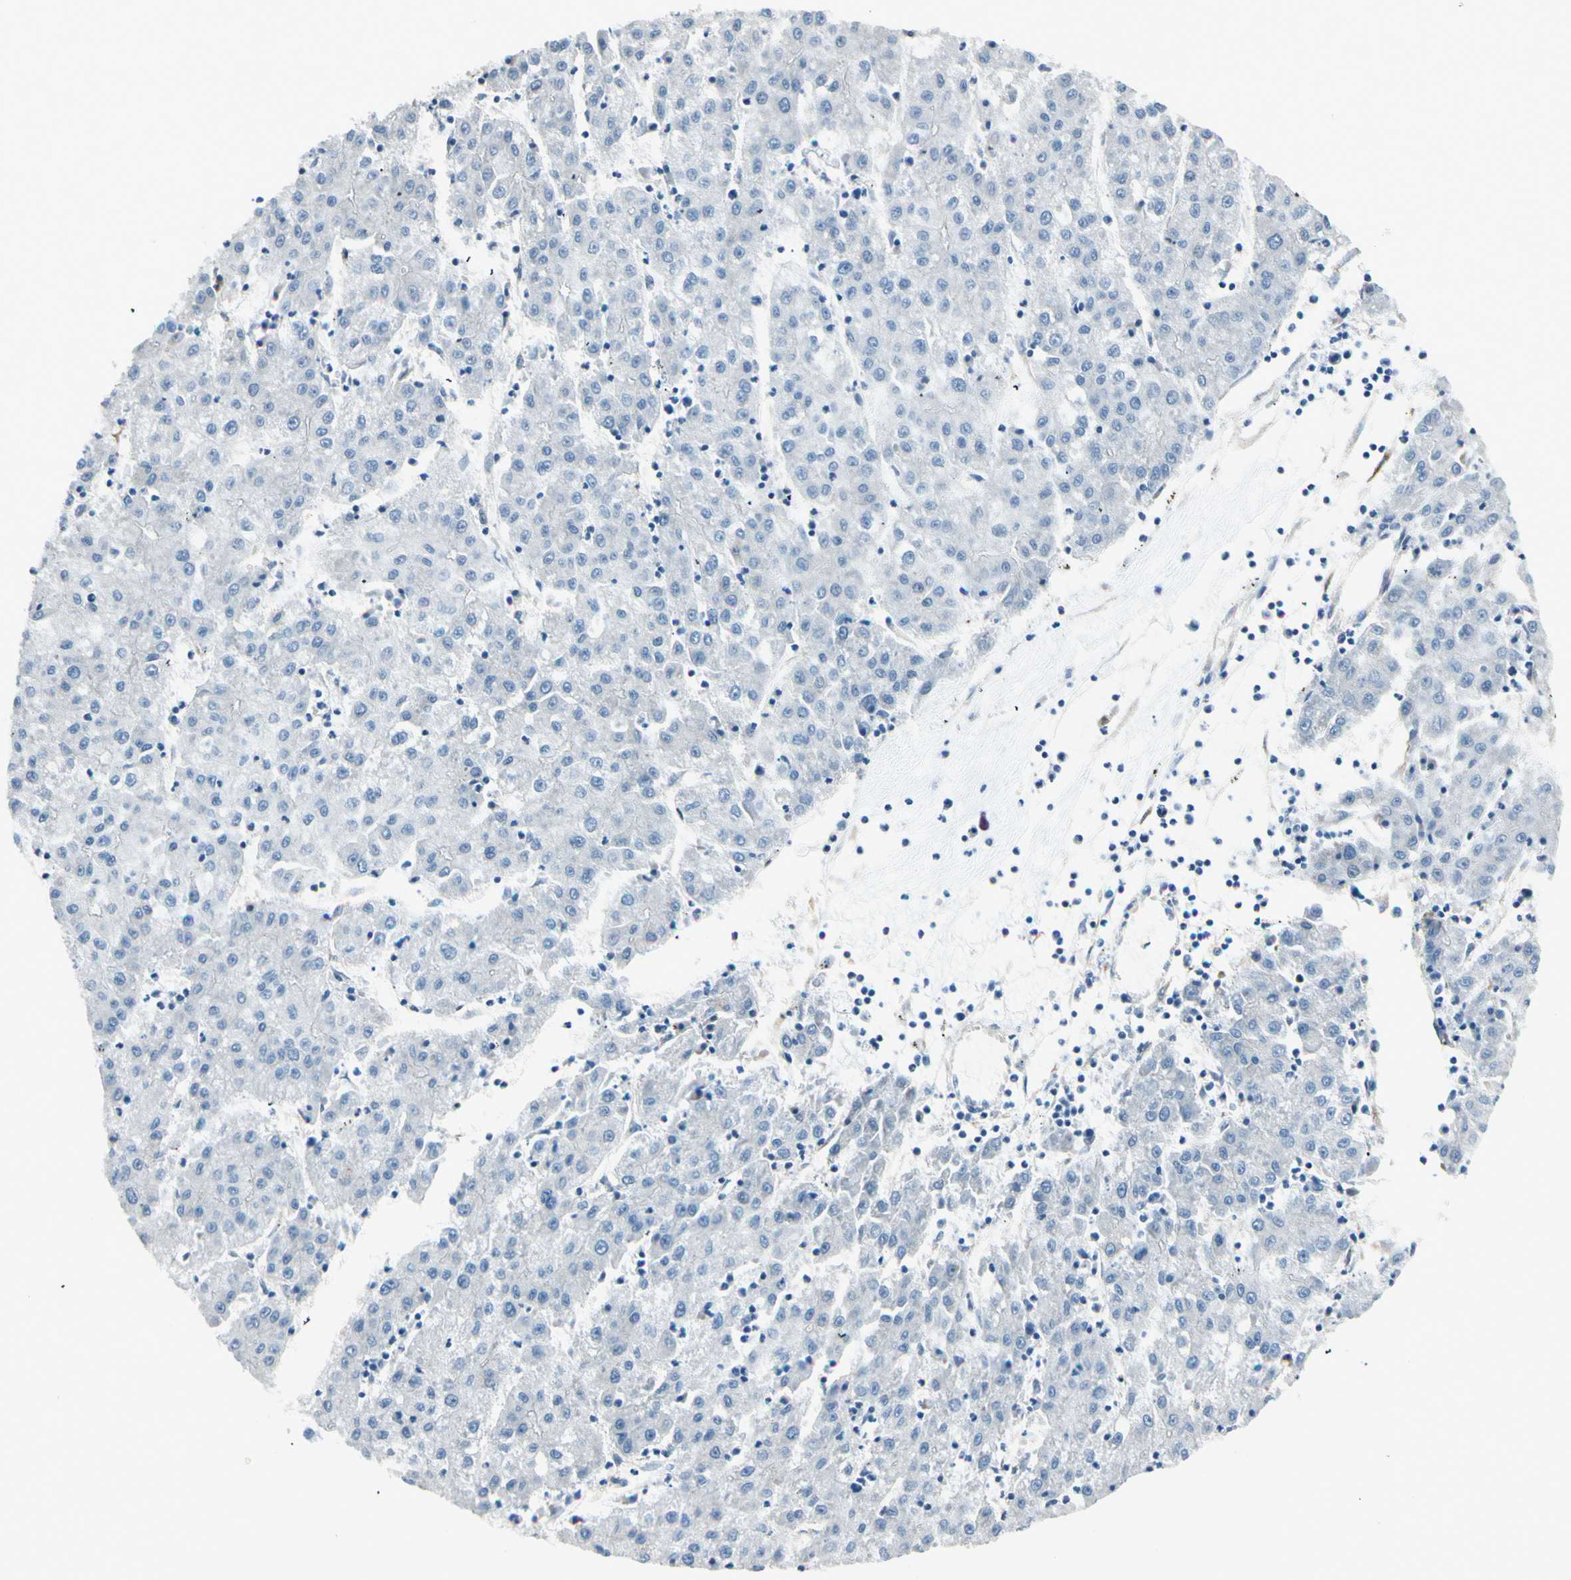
{"staining": {"intensity": "negative", "quantity": "none", "location": "none"}, "tissue": "liver cancer", "cell_type": "Tumor cells", "image_type": "cancer", "snomed": [{"axis": "morphology", "description": "Carcinoma, Hepatocellular, NOS"}, {"axis": "topography", "description": "Liver"}], "caption": "DAB (3,3'-diaminobenzidine) immunohistochemical staining of human hepatocellular carcinoma (liver) shows no significant staining in tumor cells.", "gene": "FKBP7", "patient": {"sex": "male", "age": 72}}